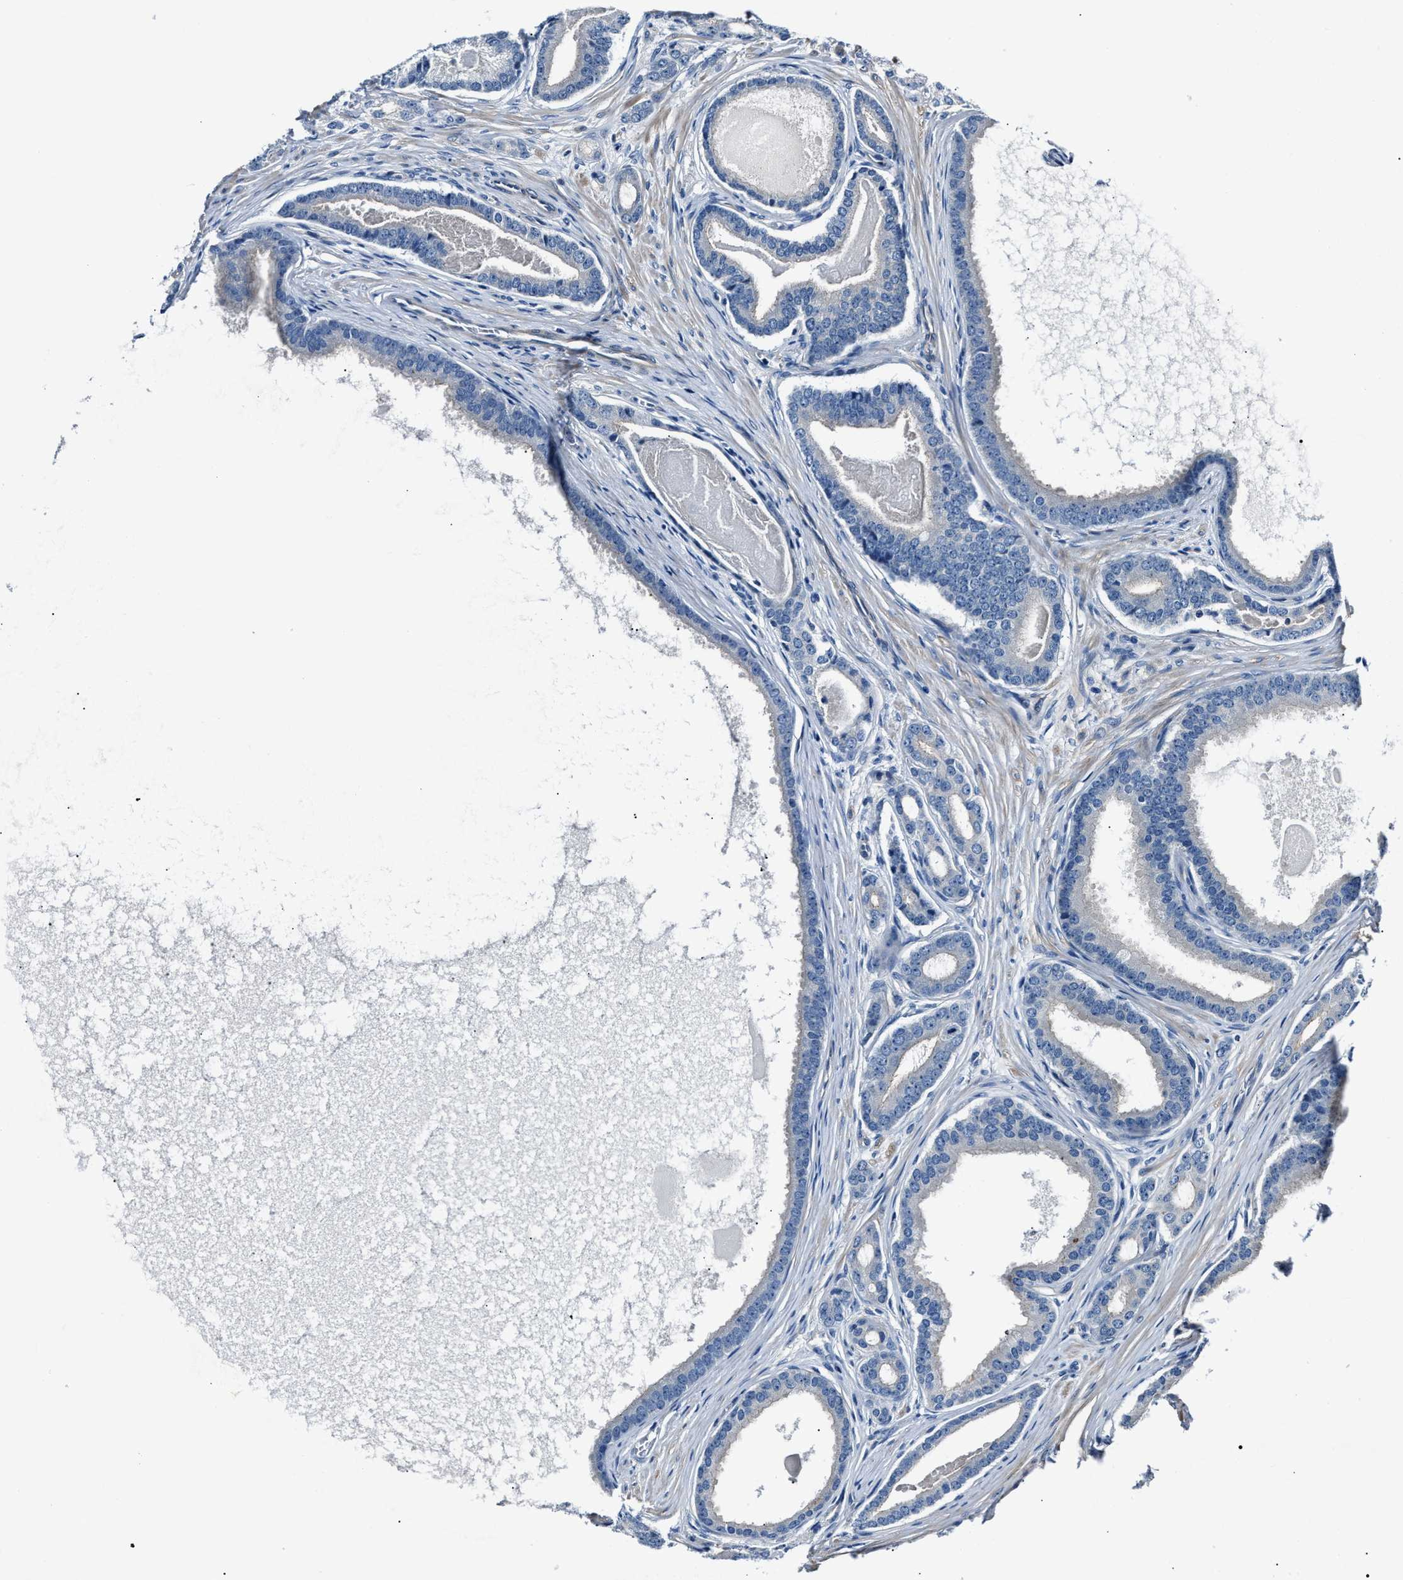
{"staining": {"intensity": "negative", "quantity": "none", "location": "none"}, "tissue": "prostate cancer", "cell_type": "Tumor cells", "image_type": "cancer", "snomed": [{"axis": "morphology", "description": "Adenocarcinoma, High grade"}, {"axis": "topography", "description": "Prostate"}], "caption": "Prostate cancer (adenocarcinoma (high-grade)) was stained to show a protein in brown. There is no significant expression in tumor cells. (IHC, brightfield microscopy, high magnification).", "gene": "MPDZ", "patient": {"sex": "male", "age": 60}}